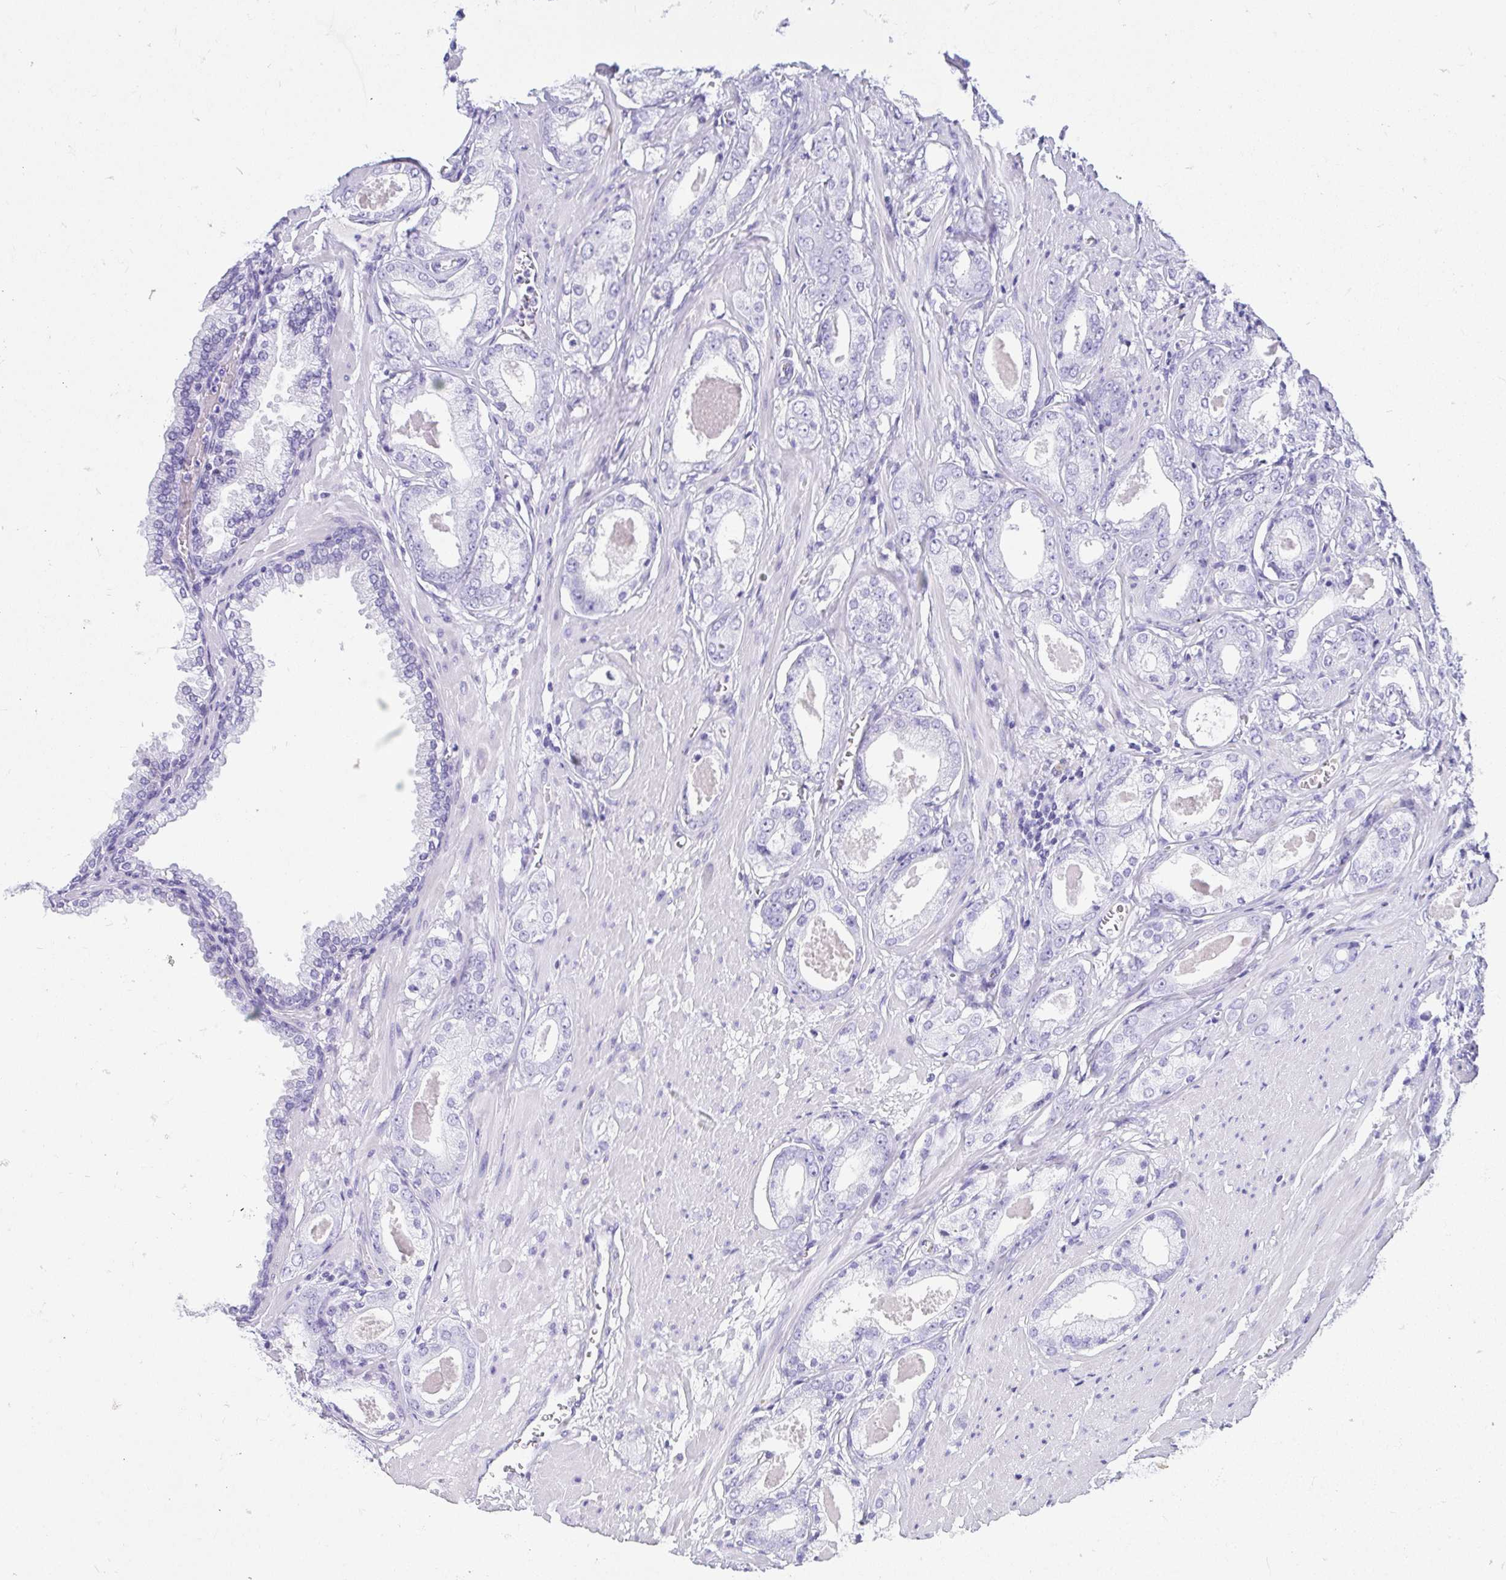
{"staining": {"intensity": "negative", "quantity": "none", "location": "none"}, "tissue": "prostate cancer", "cell_type": "Tumor cells", "image_type": "cancer", "snomed": [{"axis": "morphology", "description": "Adenocarcinoma, NOS"}, {"axis": "morphology", "description": "Adenocarcinoma, Low grade"}, {"axis": "topography", "description": "Prostate"}], "caption": "This micrograph is of adenocarcinoma (prostate) stained with immunohistochemistry (IHC) to label a protein in brown with the nuclei are counter-stained blue. There is no staining in tumor cells. The staining was performed using DAB (3,3'-diaminobenzidine) to visualize the protein expression in brown, while the nuclei were stained in blue with hematoxylin (Magnification: 20x).", "gene": "GKN1", "patient": {"sex": "male", "age": 64}}